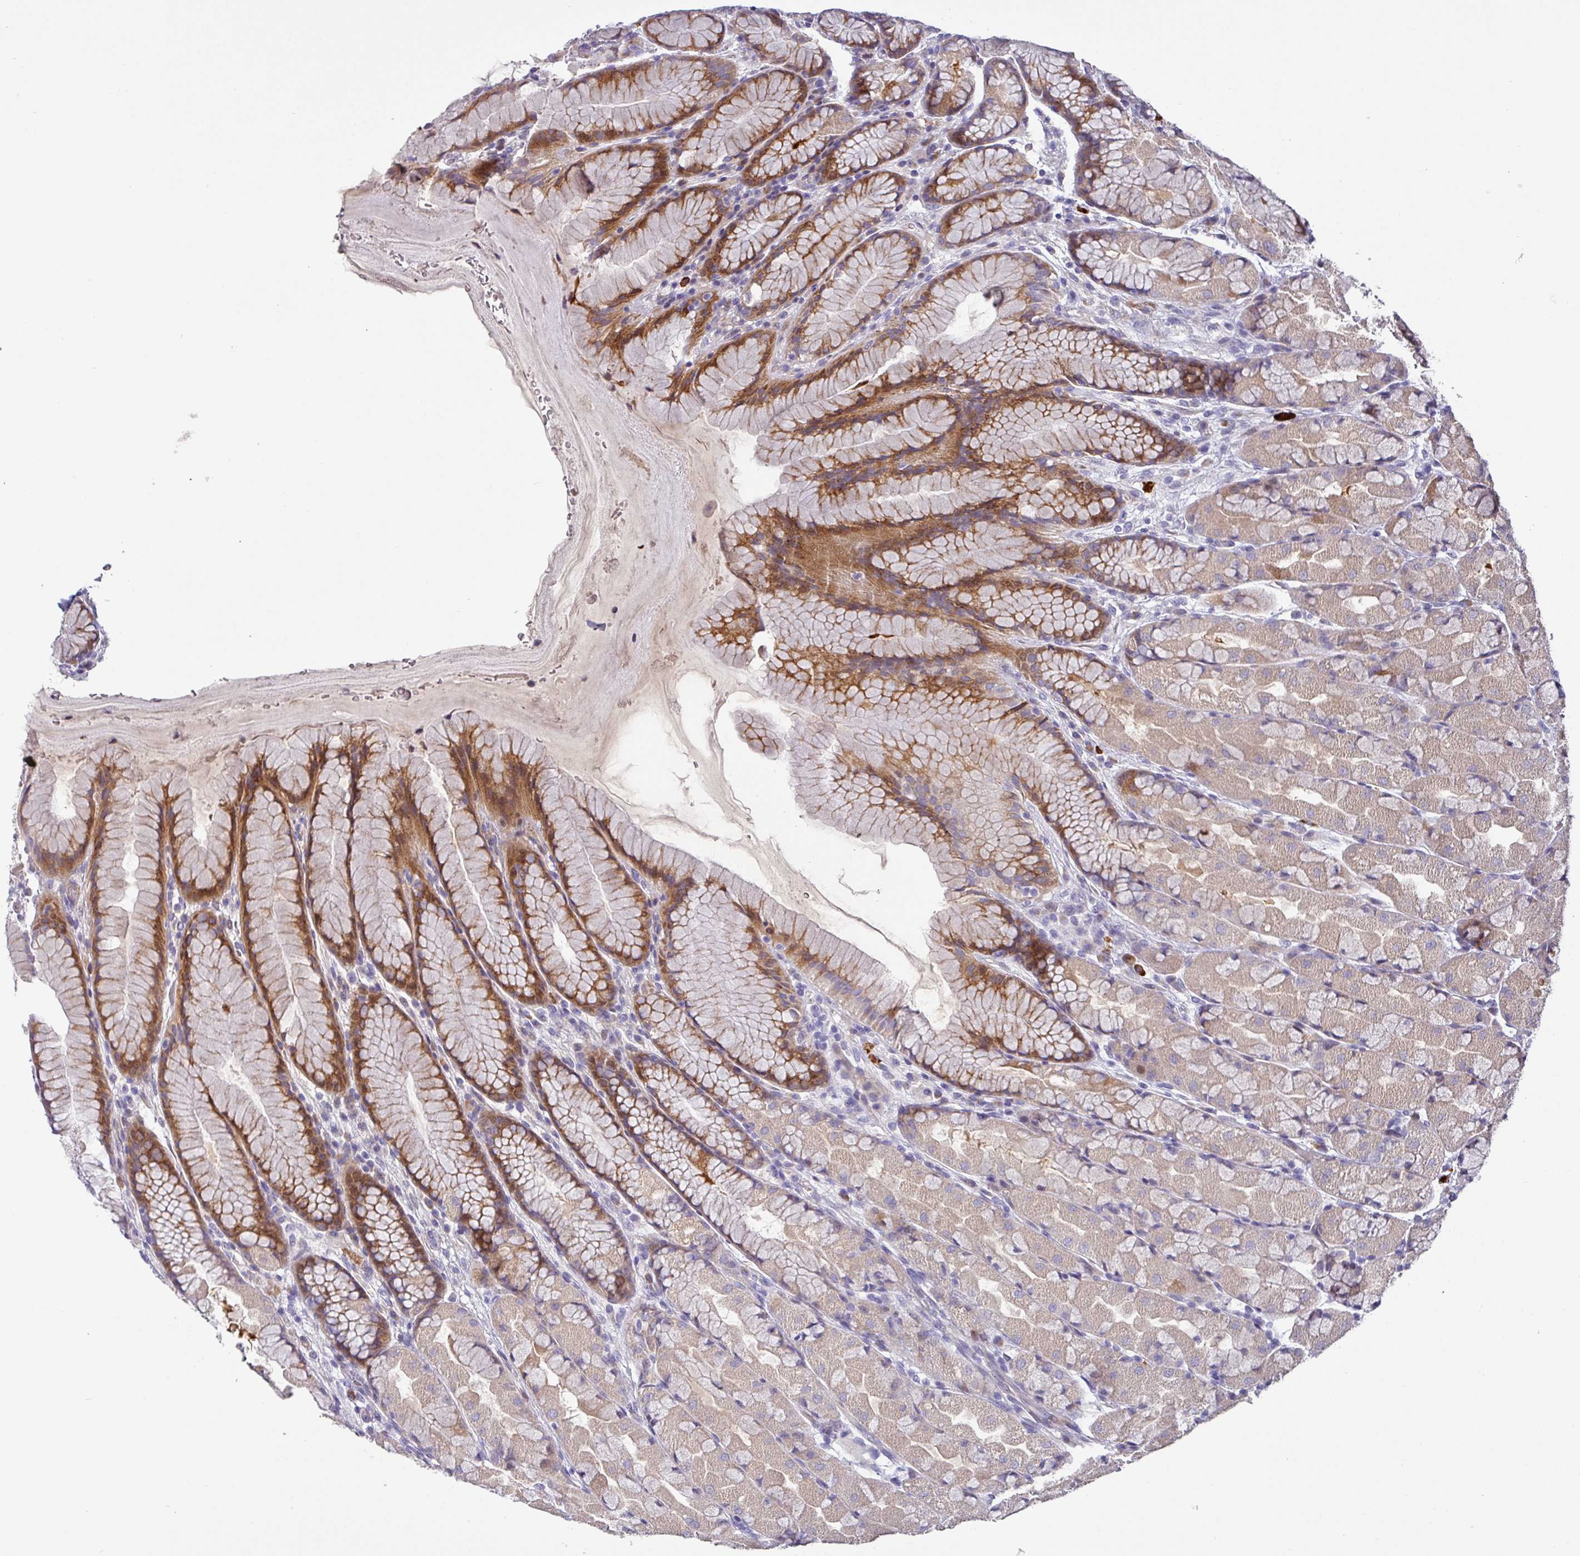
{"staining": {"intensity": "moderate", "quantity": "25%-75%", "location": "cytoplasmic/membranous"}, "tissue": "stomach", "cell_type": "Glandular cells", "image_type": "normal", "snomed": [{"axis": "morphology", "description": "Normal tissue, NOS"}, {"axis": "topography", "description": "Stomach"}], "caption": "High-magnification brightfield microscopy of unremarkable stomach stained with DAB (brown) and counterstained with hematoxylin (blue). glandular cells exhibit moderate cytoplasmic/membranous positivity is identified in approximately25%-75% of cells.", "gene": "KLHL3", "patient": {"sex": "male", "age": 57}}